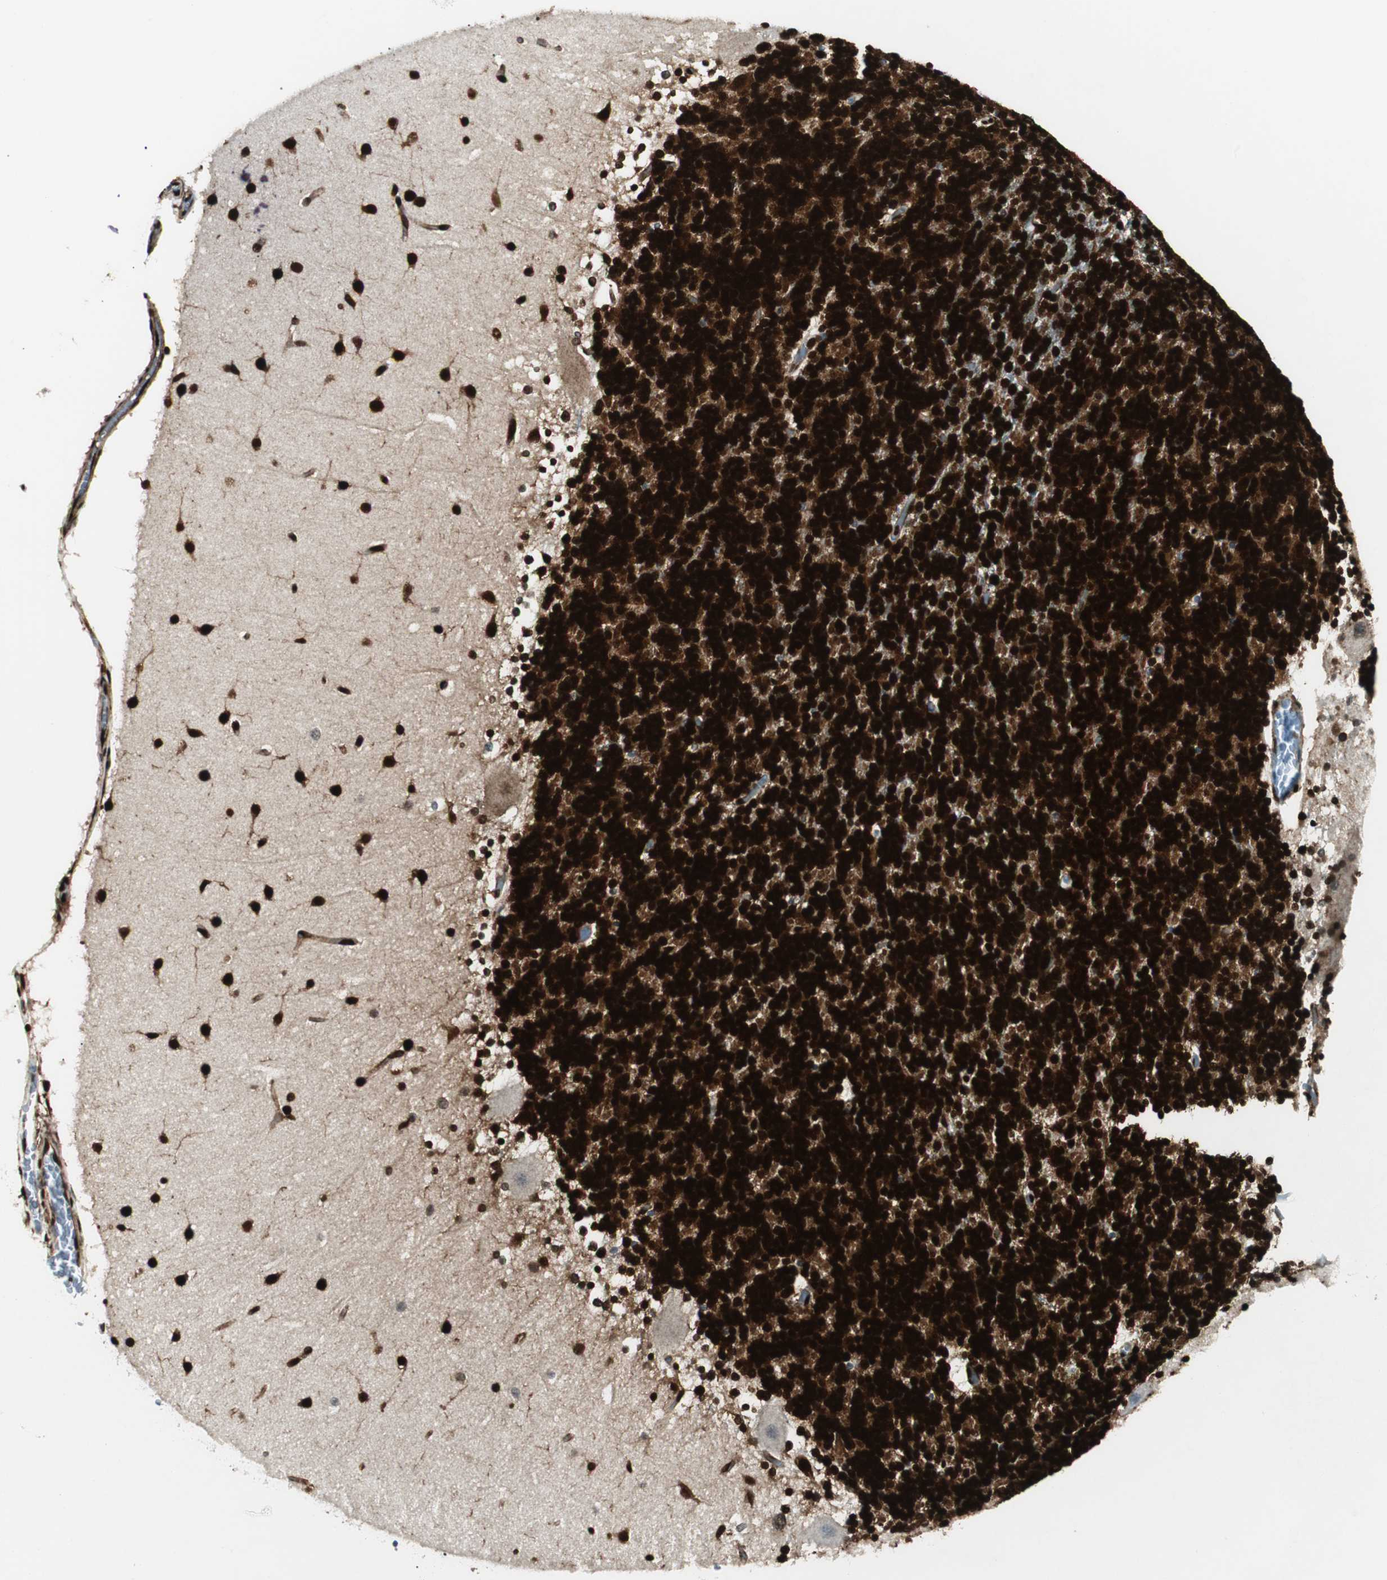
{"staining": {"intensity": "strong", "quantity": ">75%", "location": "nuclear"}, "tissue": "cerebellum", "cell_type": "Cells in granular layer", "image_type": "normal", "snomed": [{"axis": "morphology", "description": "Normal tissue, NOS"}, {"axis": "topography", "description": "Cerebellum"}], "caption": "Brown immunohistochemical staining in unremarkable human cerebellum demonstrates strong nuclear staining in about >75% of cells in granular layer. The protein is shown in brown color, while the nuclei are stained blue.", "gene": "EWSR1", "patient": {"sex": "female", "age": 19}}